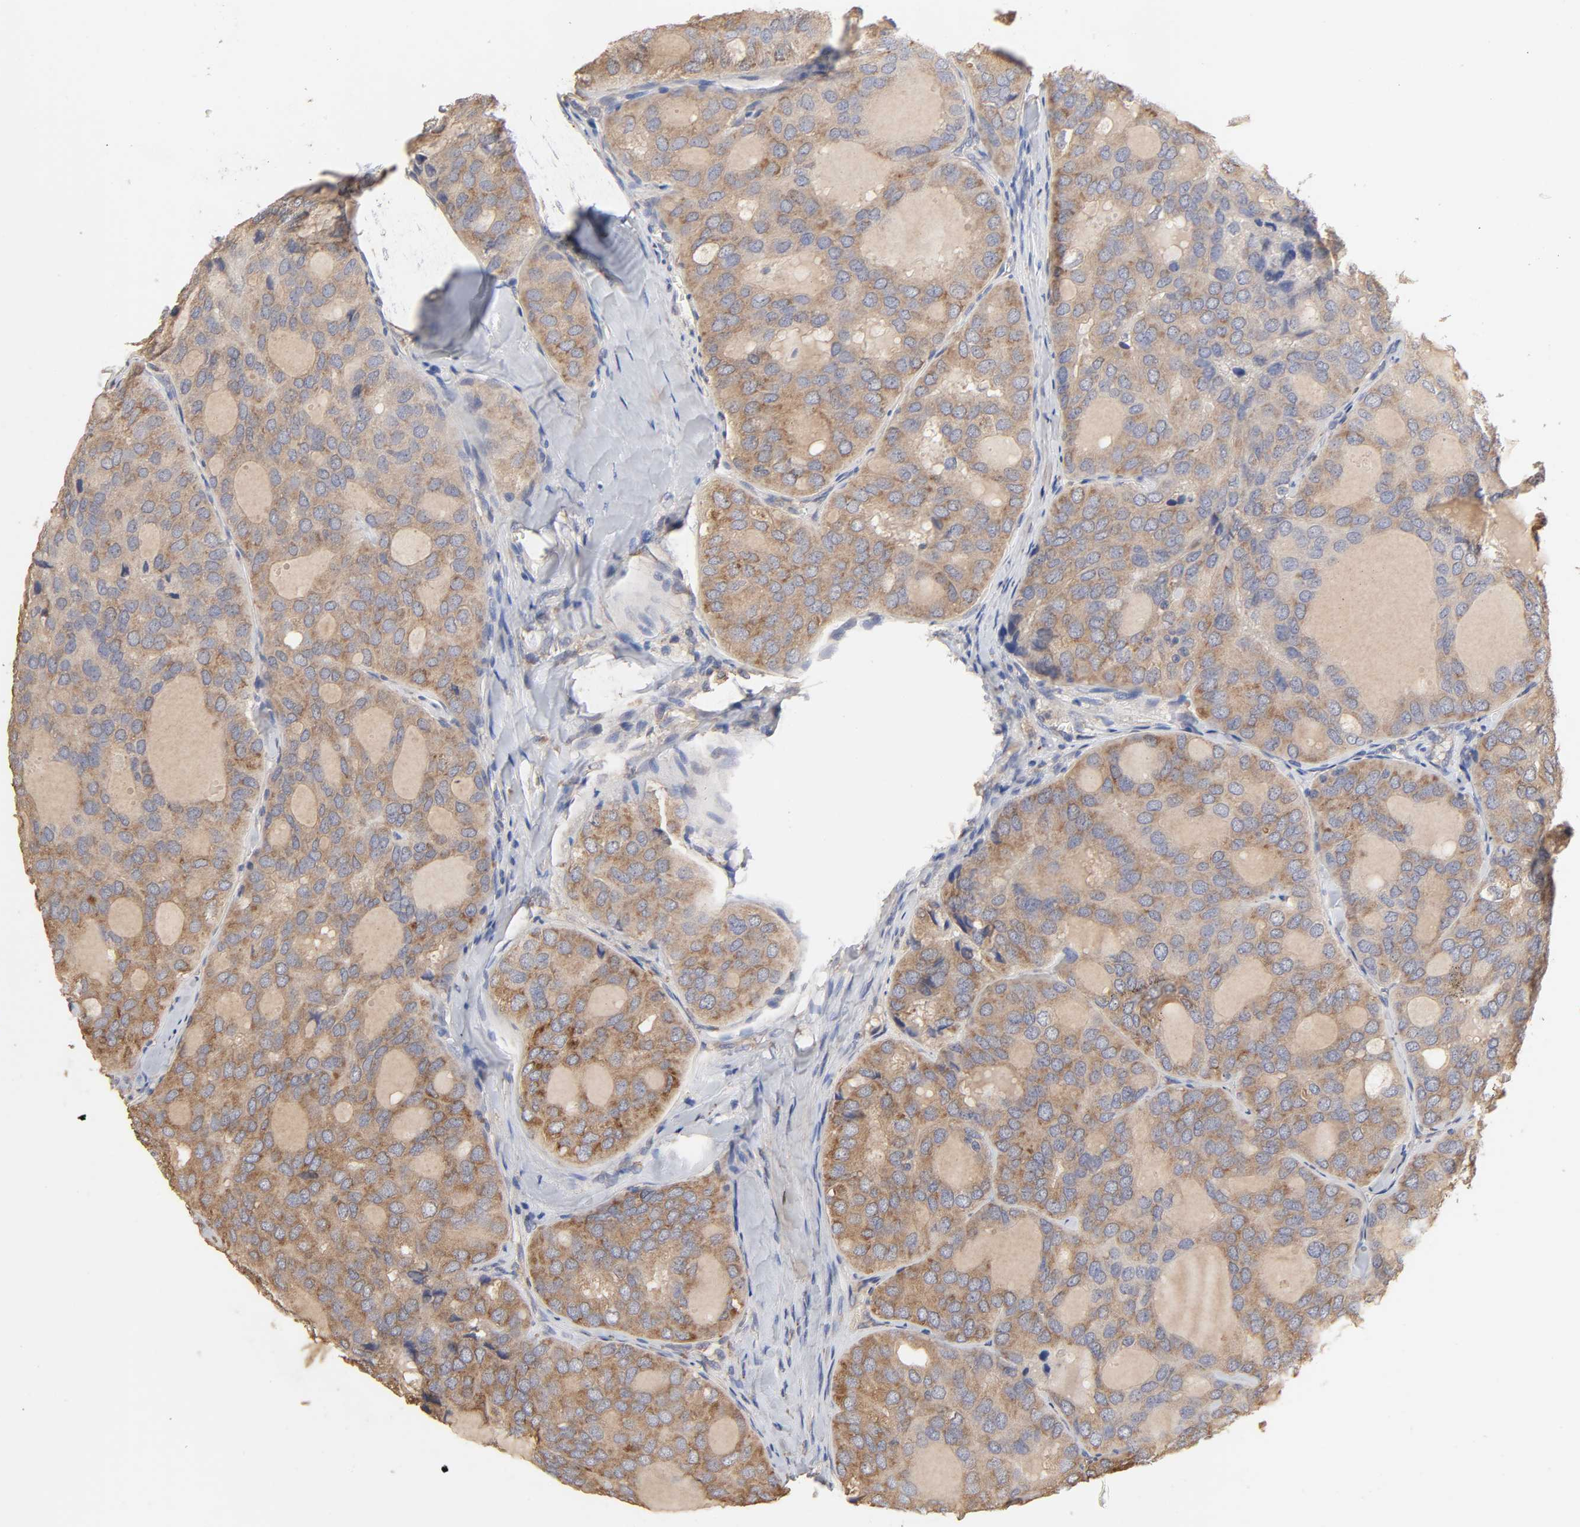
{"staining": {"intensity": "moderate", "quantity": ">75%", "location": "cytoplasmic/membranous"}, "tissue": "thyroid cancer", "cell_type": "Tumor cells", "image_type": "cancer", "snomed": [{"axis": "morphology", "description": "Follicular adenoma carcinoma, NOS"}, {"axis": "topography", "description": "Thyroid gland"}], "caption": "Immunohistochemistry (IHC) image of neoplastic tissue: human thyroid follicular adenoma carcinoma stained using immunohistochemistry (IHC) displays medium levels of moderate protein expression localized specifically in the cytoplasmic/membranous of tumor cells, appearing as a cytoplasmic/membranous brown color.", "gene": "EIF4G2", "patient": {"sex": "male", "age": 75}}